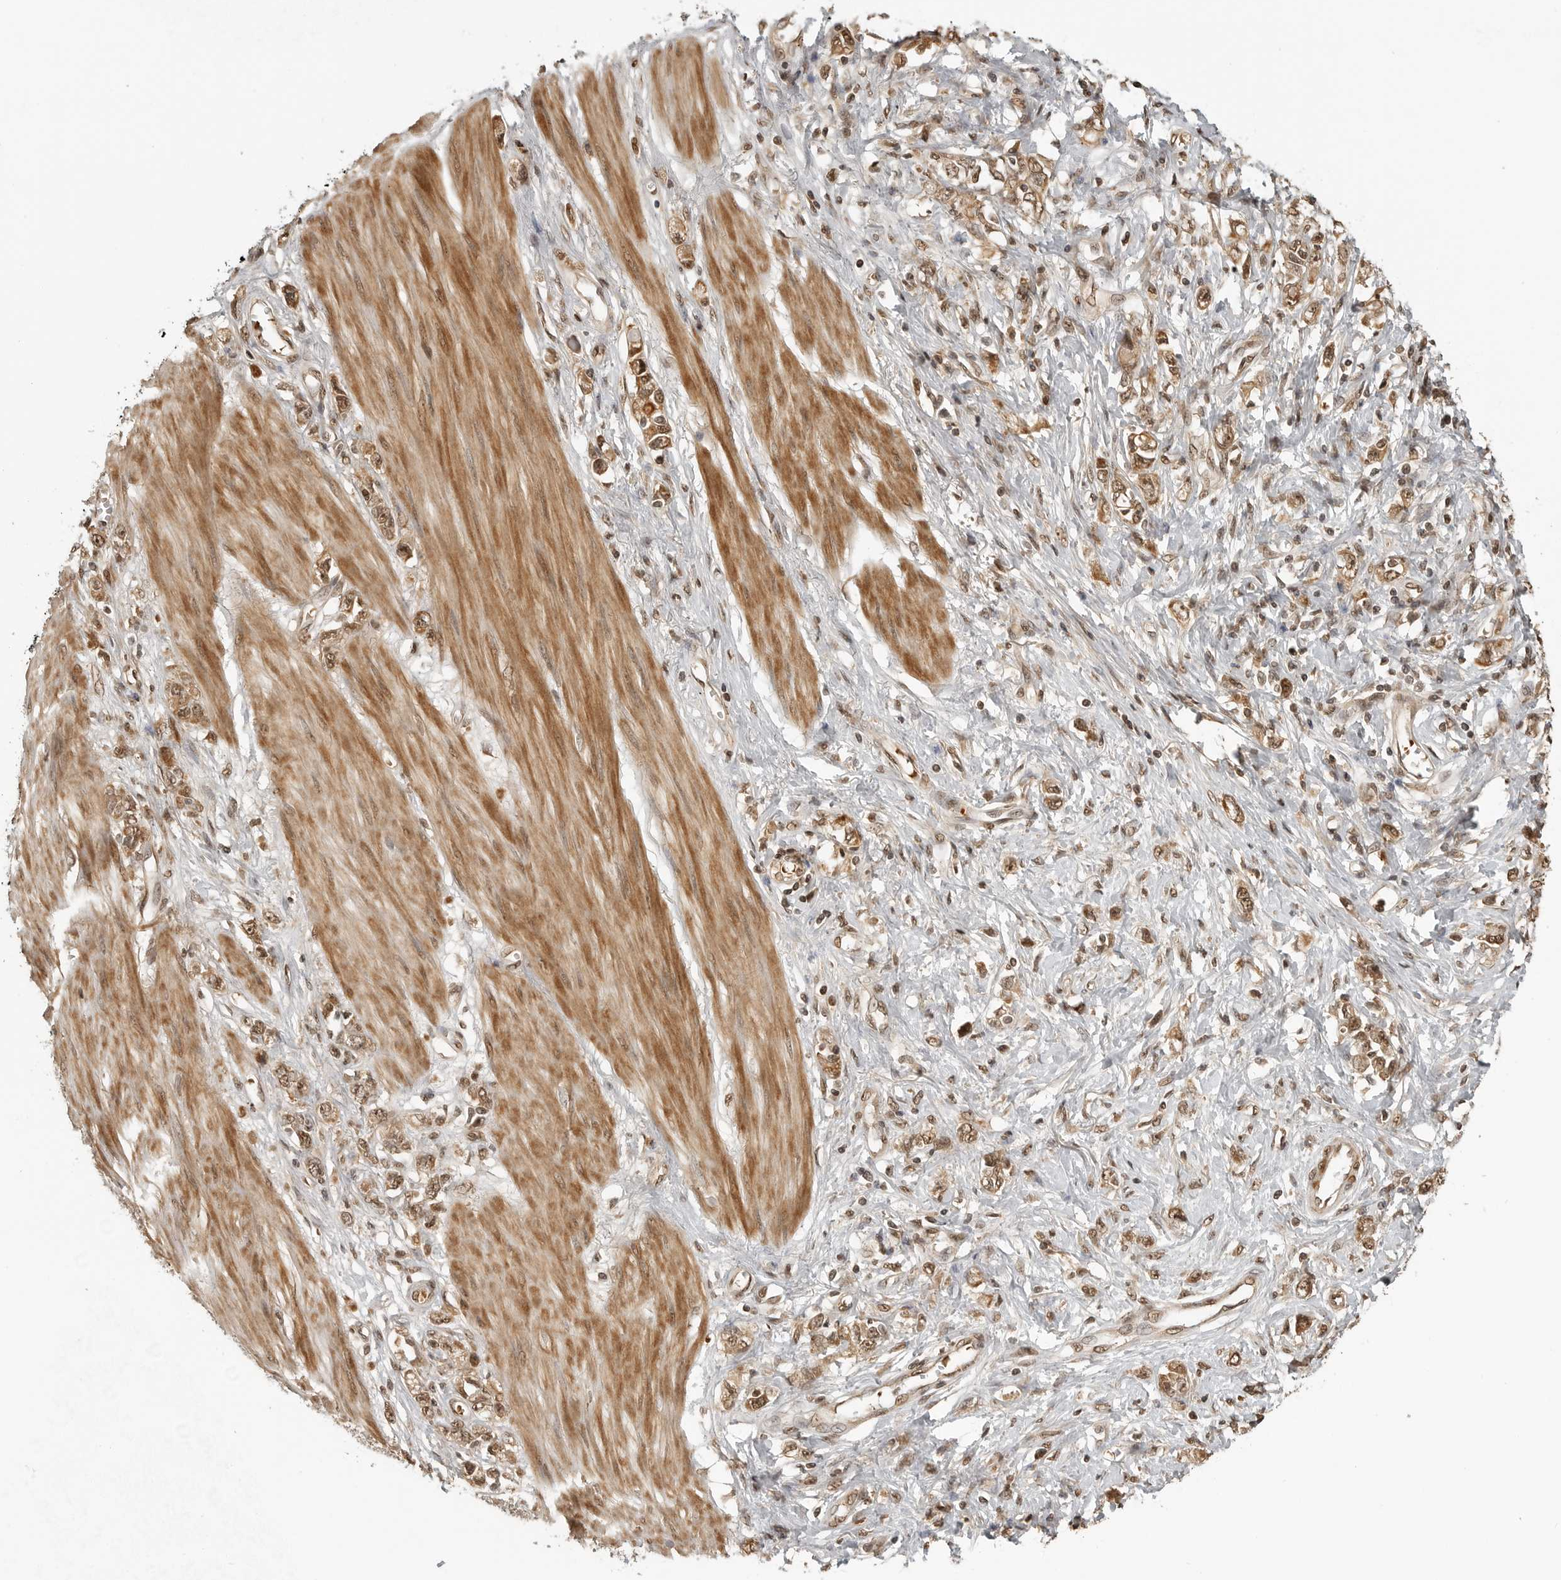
{"staining": {"intensity": "moderate", "quantity": ">75%", "location": "cytoplasmic/membranous,nuclear"}, "tissue": "stomach cancer", "cell_type": "Tumor cells", "image_type": "cancer", "snomed": [{"axis": "morphology", "description": "Adenocarcinoma, NOS"}, {"axis": "topography", "description": "Stomach"}], "caption": "Moderate cytoplasmic/membranous and nuclear positivity for a protein is present in about >75% of tumor cells of adenocarcinoma (stomach) using immunohistochemistry.", "gene": "CLOCK", "patient": {"sex": "female", "age": 76}}